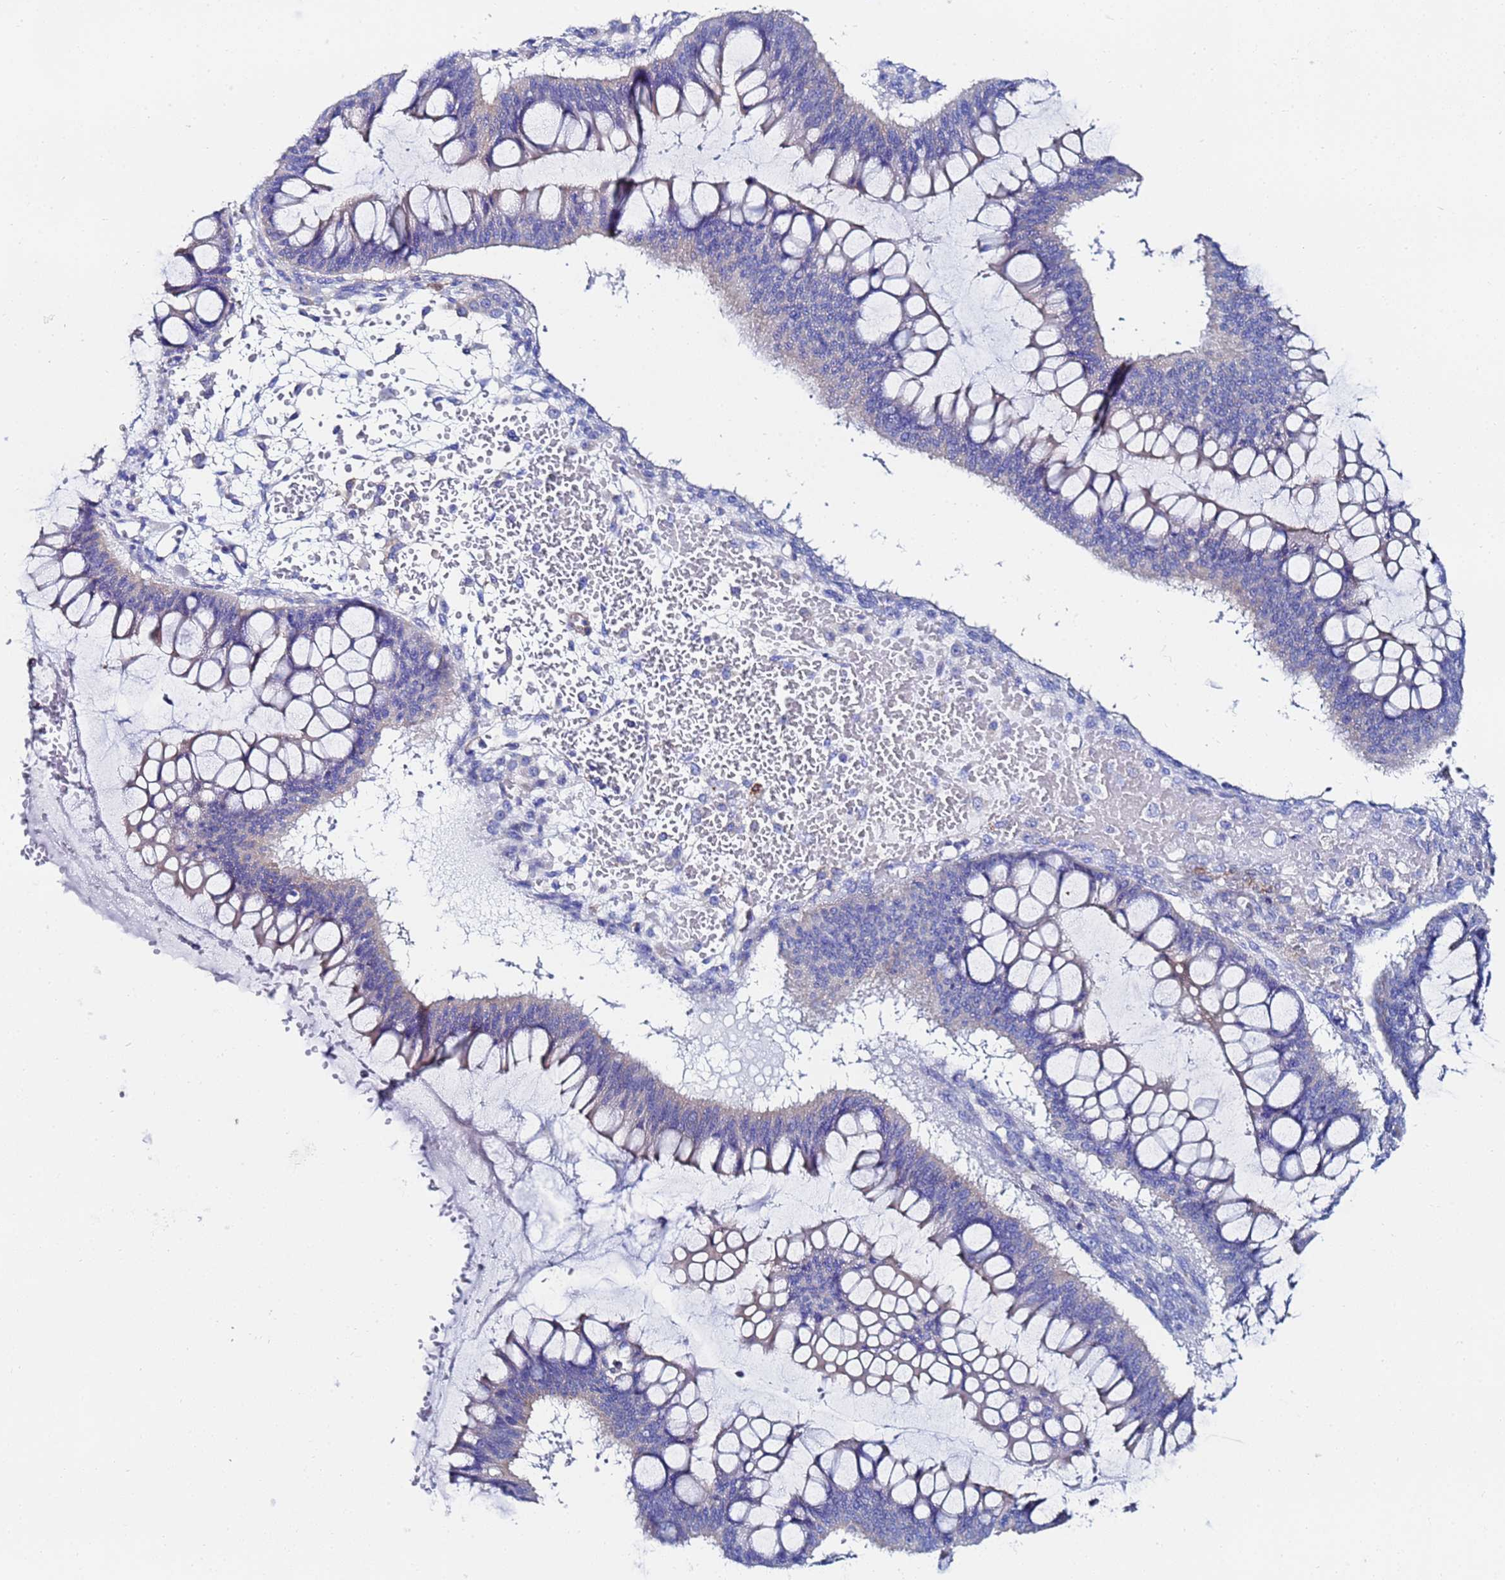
{"staining": {"intensity": "negative", "quantity": "none", "location": "none"}, "tissue": "ovarian cancer", "cell_type": "Tumor cells", "image_type": "cancer", "snomed": [{"axis": "morphology", "description": "Cystadenocarcinoma, mucinous, NOS"}, {"axis": "topography", "description": "Ovary"}], "caption": "Micrograph shows no protein staining in tumor cells of mucinous cystadenocarcinoma (ovarian) tissue.", "gene": "RAB39B", "patient": {"sex": "female", "age": 73}}